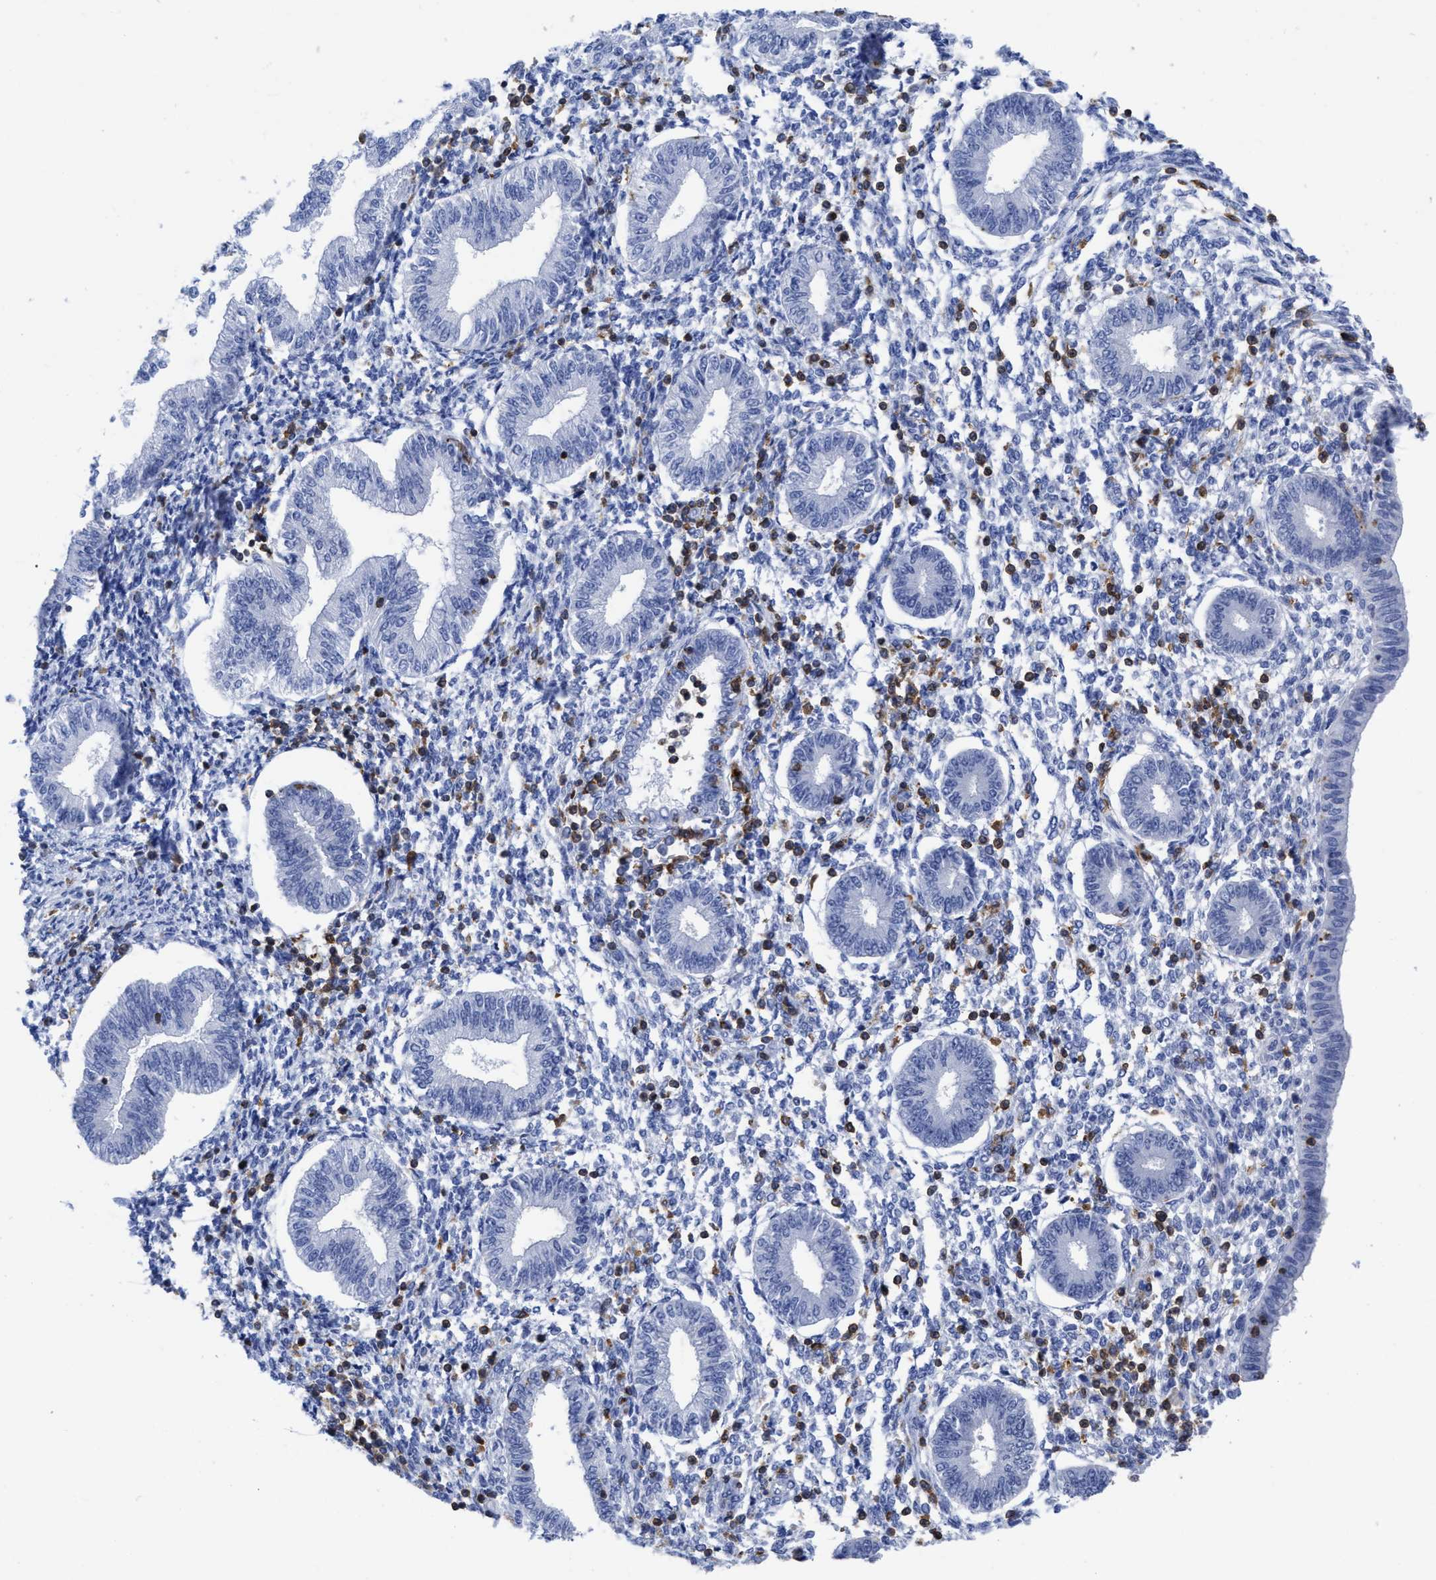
{"staining": {"intensity": "negative", "quantity": "none", "location": "none"}, "tissue": "endometrium", "cell_type": "Cells in endometrial stroma", "image_type": "normal", "snomed": [{"axis": "morphology", "description": "Normal tissue, NOS"}, {"axis": "topography", "description": "Endometrium"}], "caption": "High power microscopy histopathology image of an IHC histopathology image of unremarkable endometrium, revealing no significant expression in cells in endometrial stroma. (DAB IHC, high magnification).", "gene": "HCLS1", "patient": {"sex": "female", "age": 50}}